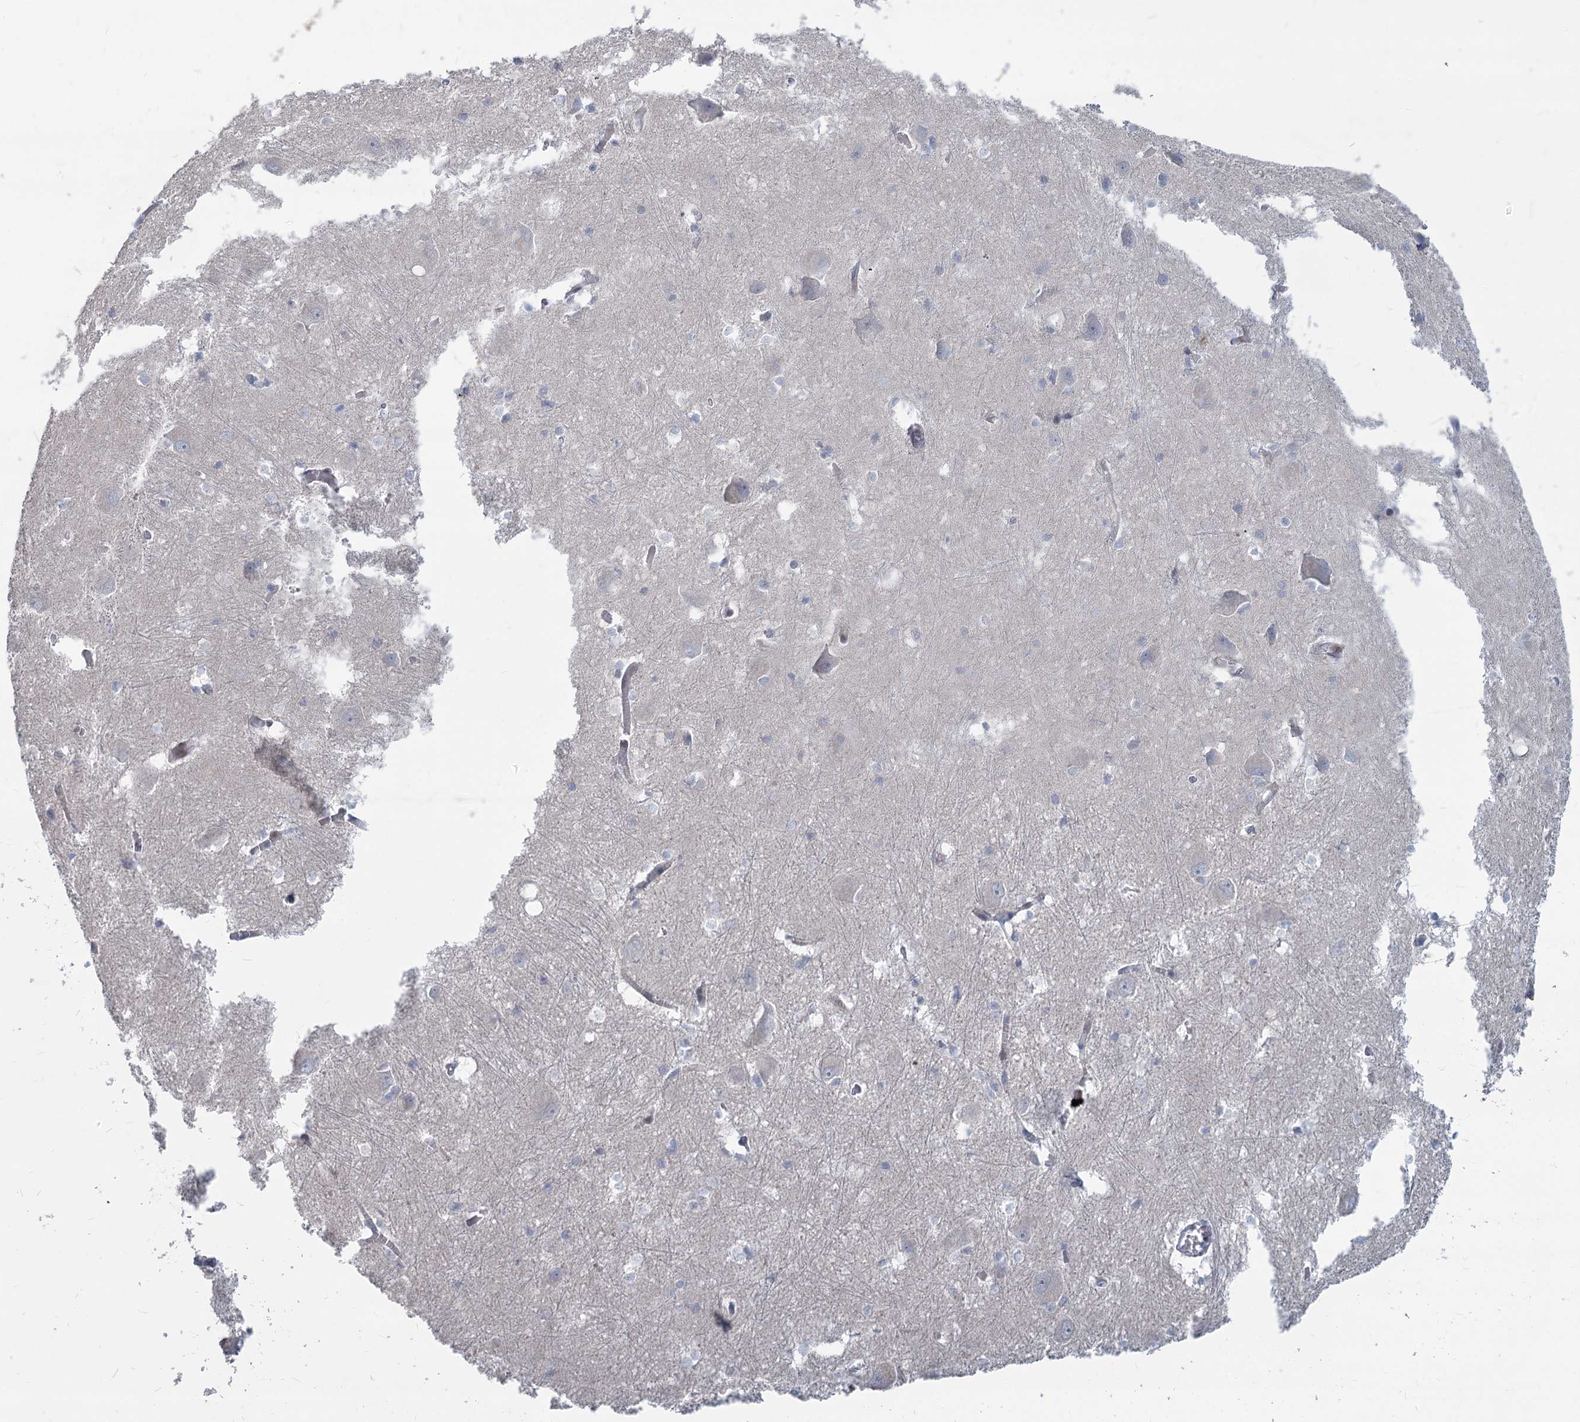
{"staining": {"intensity": "moderate", "quantity": "<25%", "location": "nuclear"}, "tissue": "caudate", "cell_type": "Glial cells", "image_type": "normal", "snomed": [{"axis": "morphology", "description": "Normal tissue, NOS"}, {"axis": "topography", "description": "Lateral ventricle wall"}], "caption": "Immunohistochemistry (DAB) staining of unremarkable human caudate reveals moderate nuclear protein expression in about <25% of glial cells. Ihc stains the protein of interest in brown and the nuclei are stained blue.", "gene": "ABITRAM", "patient": {"sex": "male", "age": 37}}